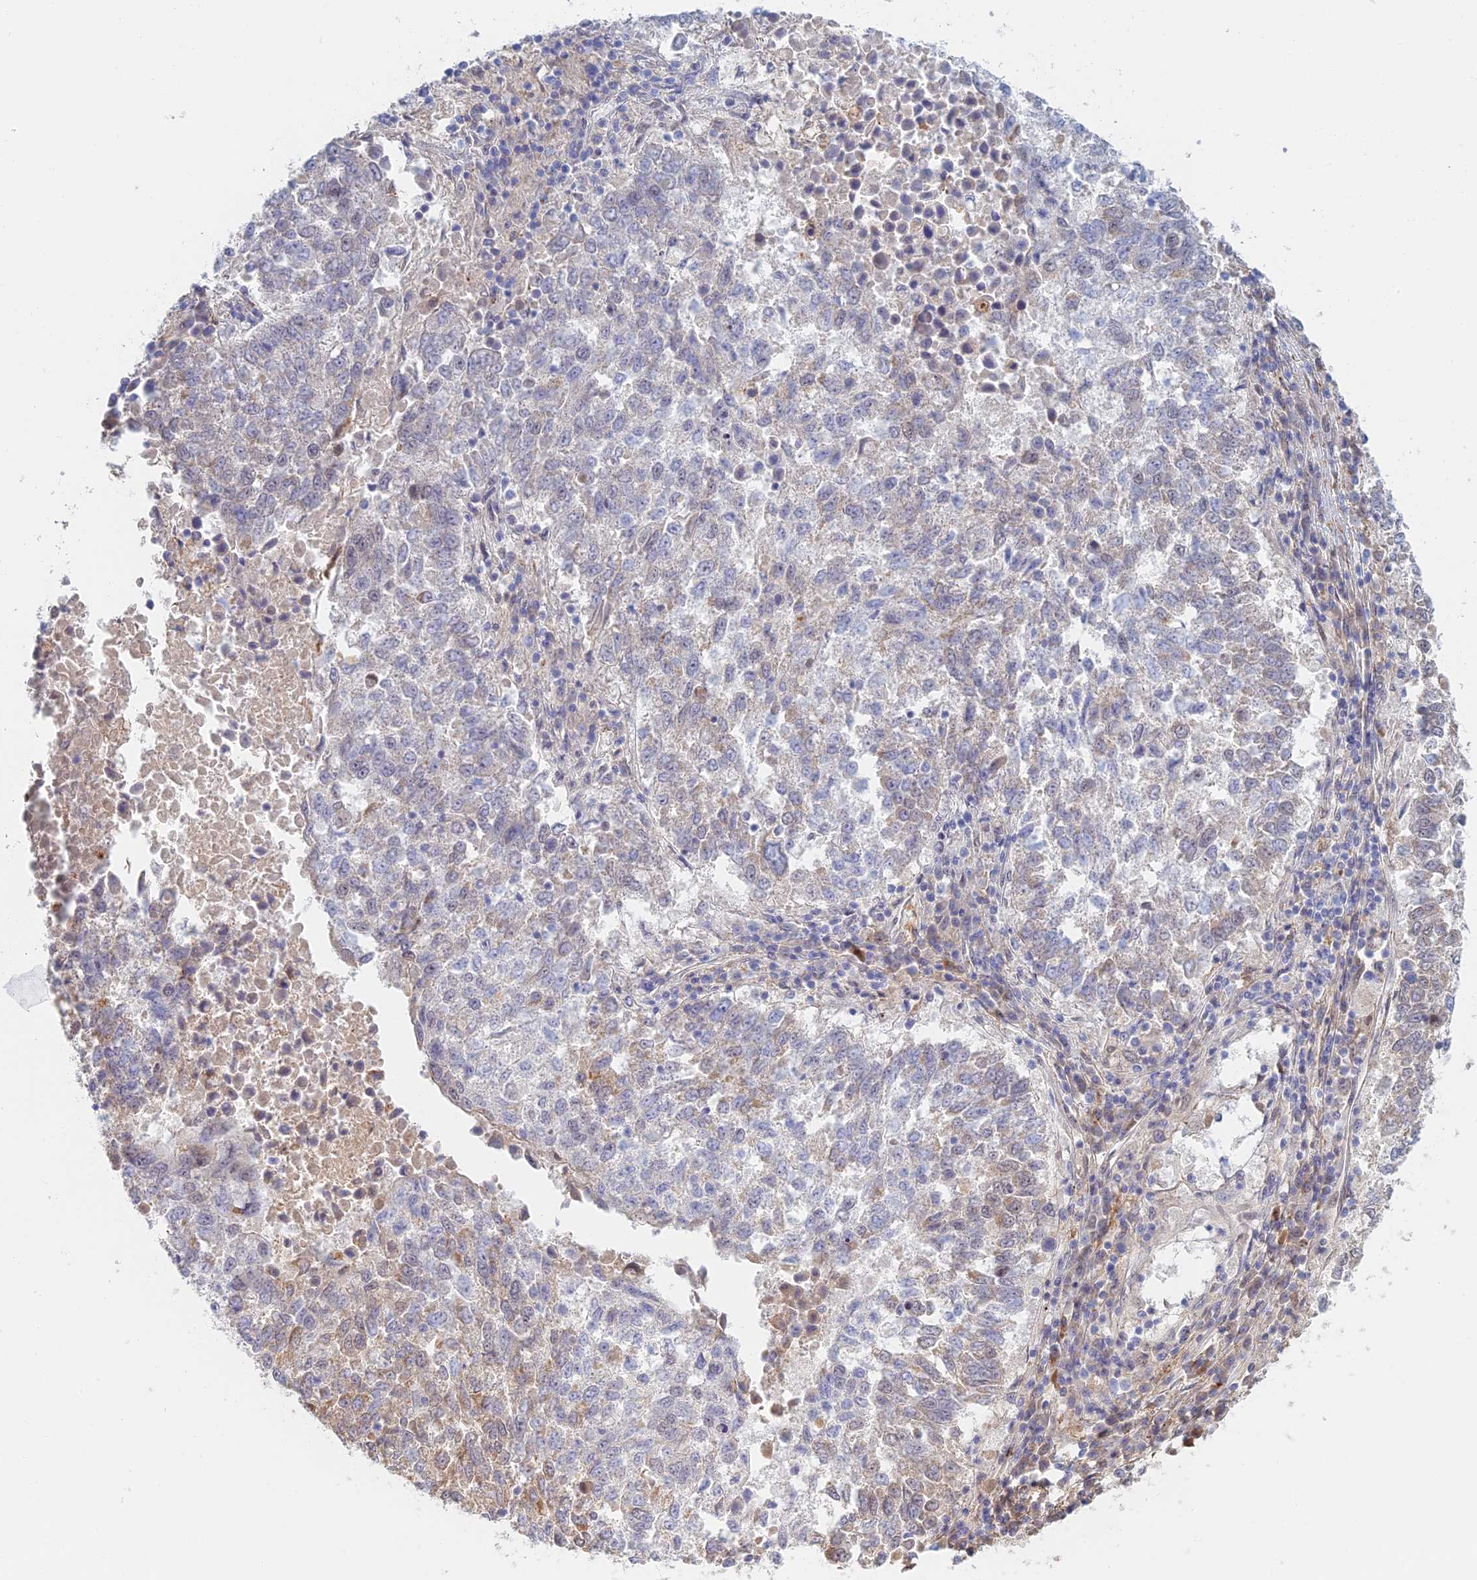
{"staining": {"intensity": "weak", "quantity": "25%-75%", "location": "cytoplasmic/membranous"}, "tissue": "lung cancer", "cell_type": "Tumor cells", "image_type": "cancer", "snomed": [{"axis": "morphology", "description": "Squamous cell carcinoma, NOS"}, {"axis": "topography", "description": "Lung"}], "caption": "Lung squamous cell carcinoma was stained to show a protein in brown. There is low levels of weak cytoplasmic/membranous expression in about 25%-75% of tumor cells. The staining is performed using DAB brown chromogen to label protein expression. The nuclei are counter-stained blue using hematoxylin.", "gene": "ZUP1", "patient": {"sex": "male", "age": 73}}